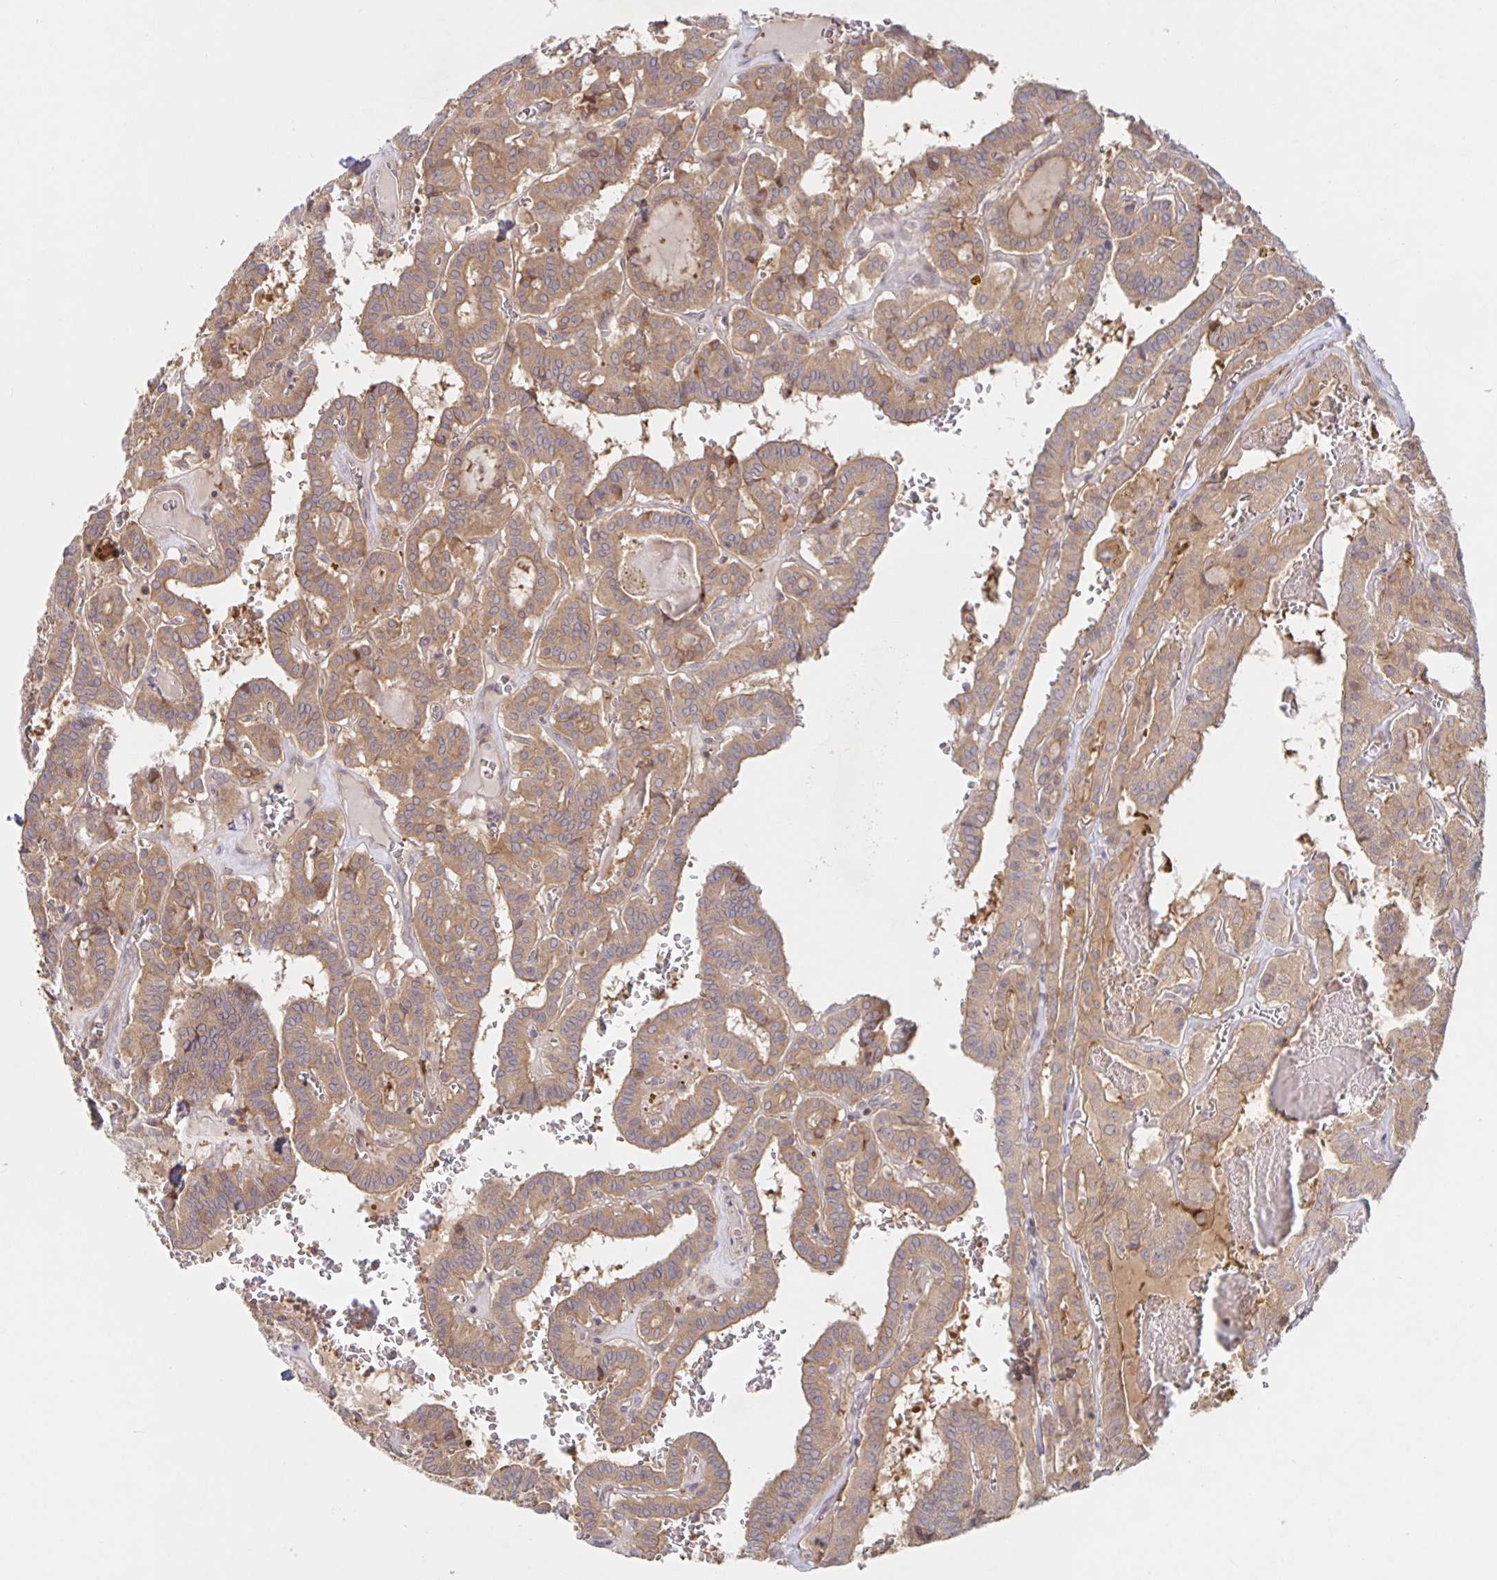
{"staining": {"intensity": "weak", "quantity": ">75%", "location": "cytoplasmic/membranous"}, "tissue": "thyroid cancer", "cell_type": "Tumor cells", "image_type": "cancer", "snomed": [{"axis": "morphology", "description": "Papillary adenocarcinoma, NOS"}, {"axis": "topography", "description": "Thyroid gland"}], "caption": "The immunohistochemical stain shows weak cytoplasmic/membranous expression in tumor cells of thyroid cancer tissue. The staining is performed using DAB brown chromogen to label protein expression. The nuclei are counter-stained blue using hematoxylin.", "gene": "AACS", "patient": {"sex": "female", "age": 21}}